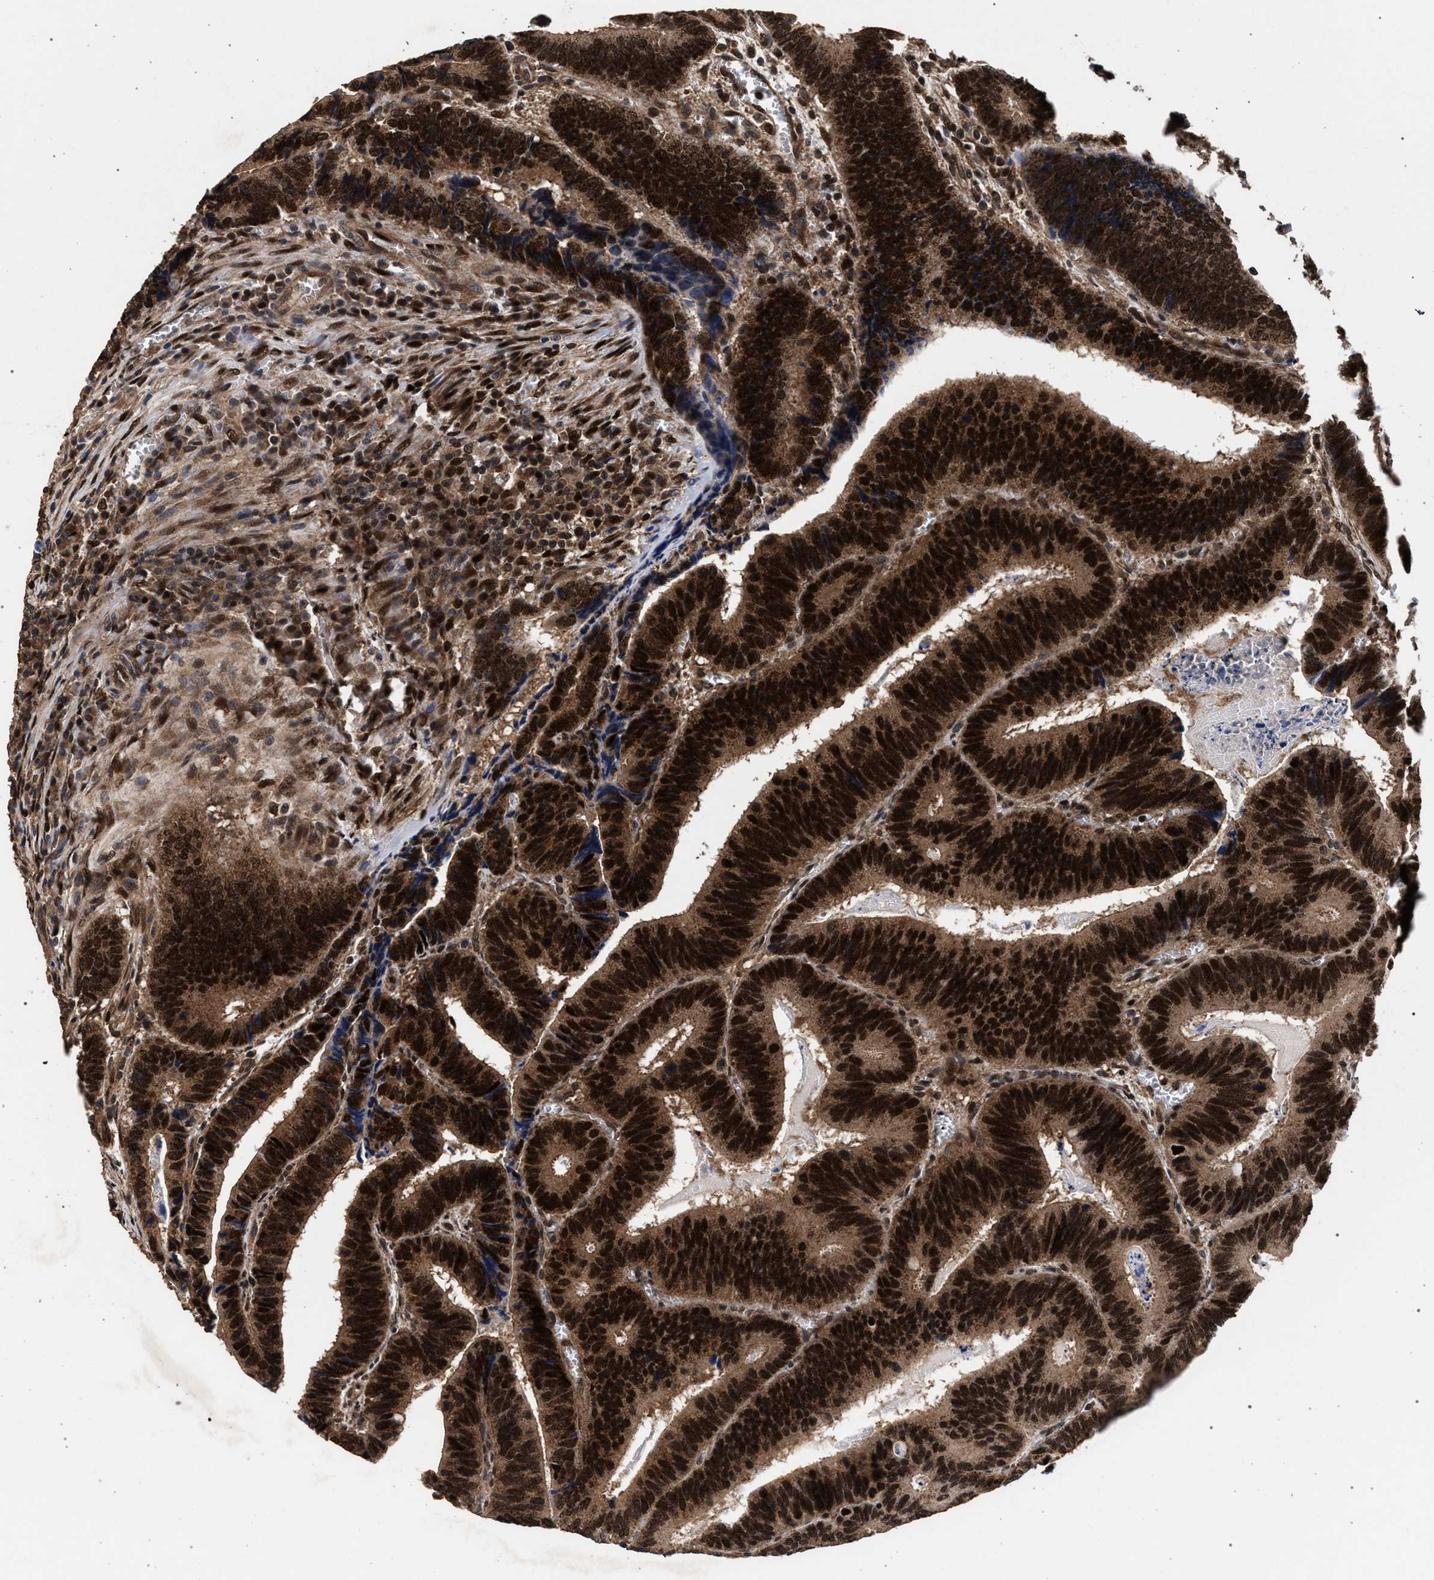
{"staining": {"intensity": "strong", "quantity": ">75%", "location": "cytoplasmic/membranous,nuclear"}, "tissue": "colorectal cancer", "cell_type": "Tumor cells", "image_type": "cancer", "snomed": [{"axis": "morphology", "description": "Inflammation, NOS"}, {"axis": "morphology", "description": "Adenocarcinoma, NOS"}, {"axis": "topography", "description": "Colon"}], "caption": "Protein staining reveals strong cytoplasmic/membranous and nuclear staining in approximately >75% of tumor cells in adenocarcinoma (colorectal).", "gene": "ACOX1", "patient": {"sex": "male", "age": 72}}